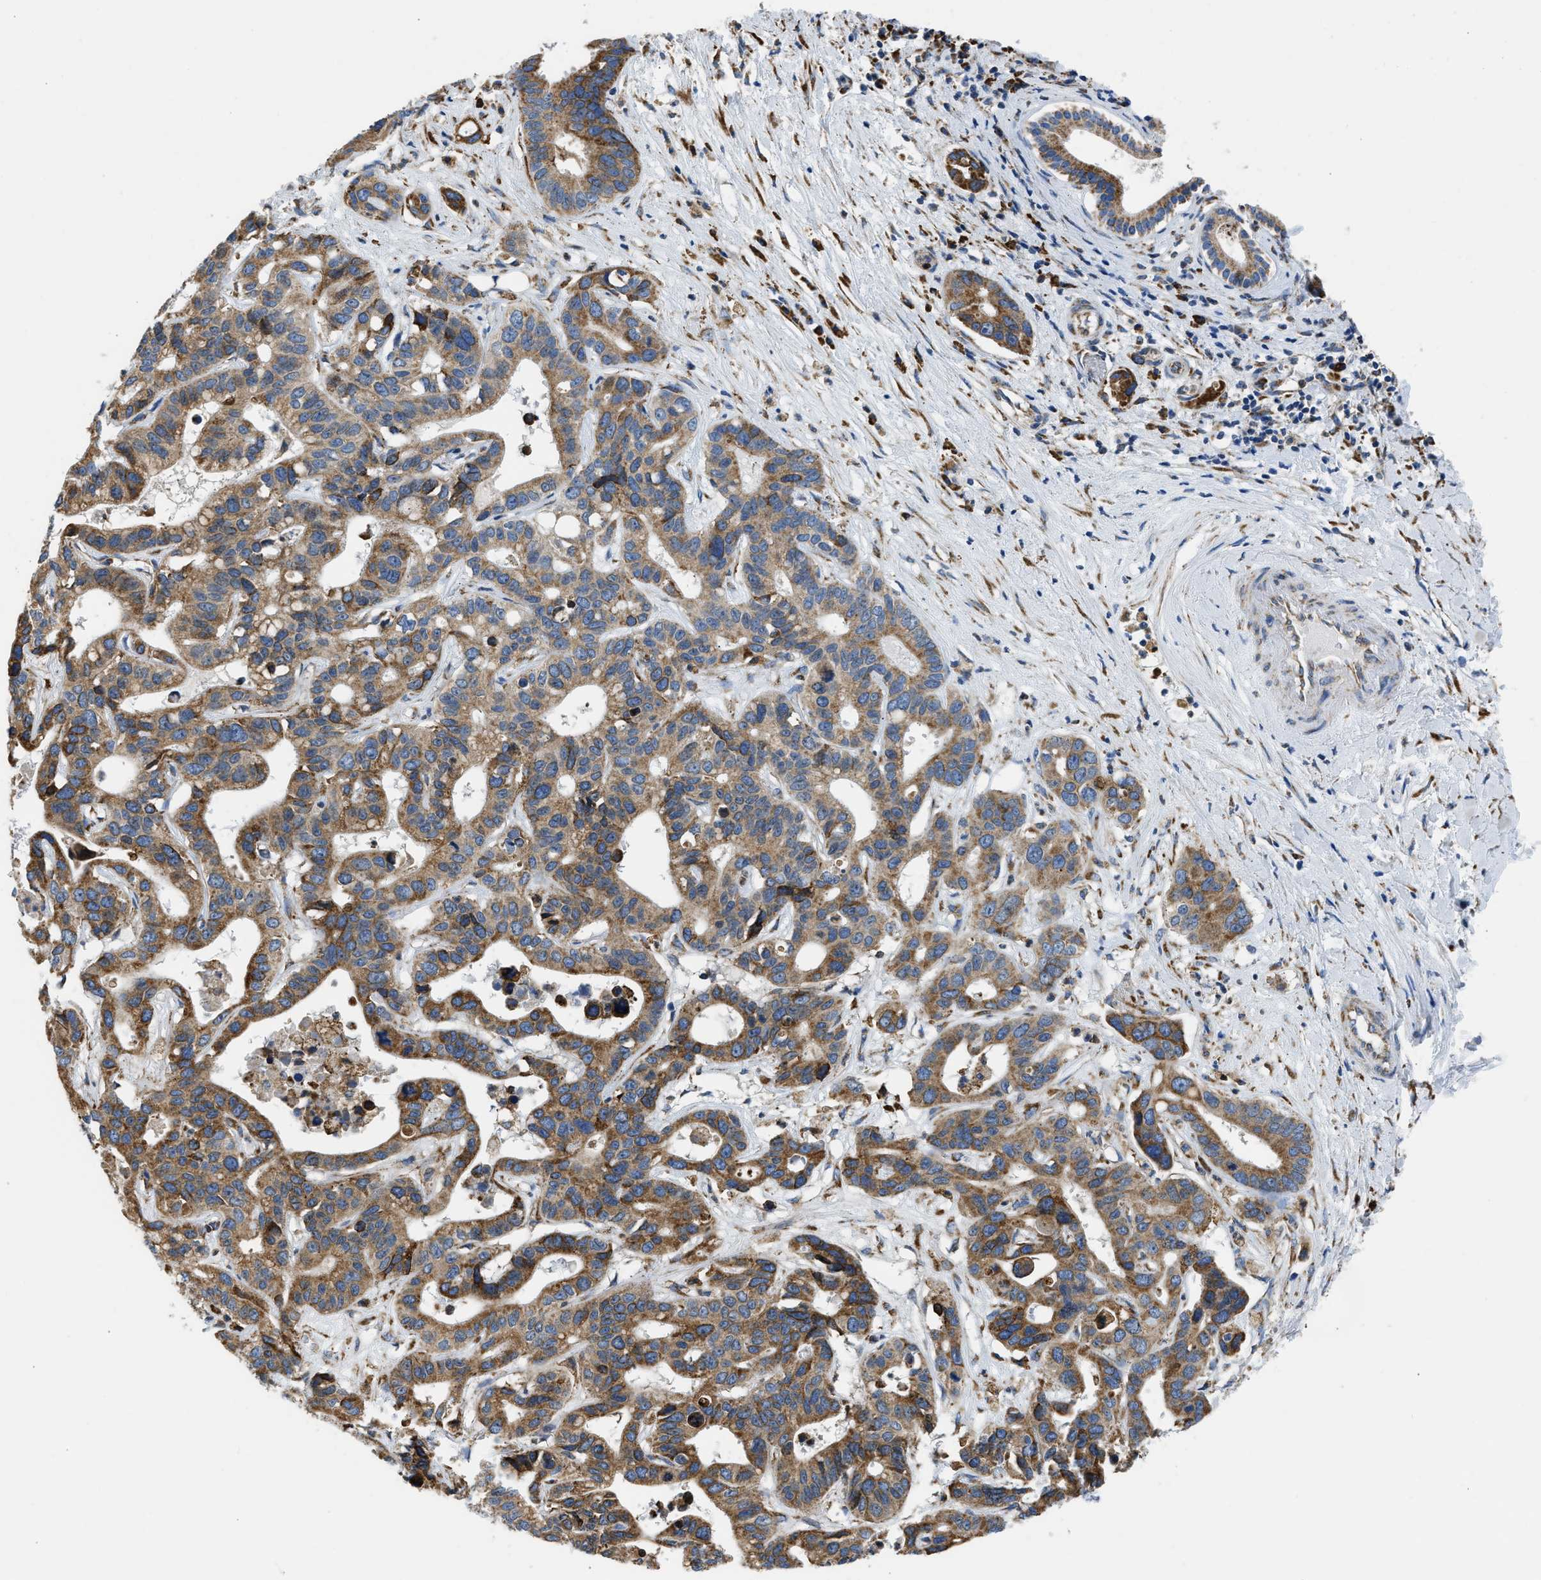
{"staining": {"intensity": "moderate", "quantity": ">75%", "location": "cytoplasmic/membranous"}, "tissue": "liver cancer", "cell_type": "Tumor cells", "image_type": "cancer", "snomed": [{"axis": "morphology", "description": "Cholangiocarcinoma"}, {"axis": "topography", "description": "Liver"}], "caption": "A histopathology image of liver cancer stained for a protein exhibits moderate cytoplasmic/membranous brown staining in tumor cells. (brown staining indicates protein expression, while blue staining denotes nuclei).", "gene": "CYCS", "patient": {"sex": "female", "age": 65}}